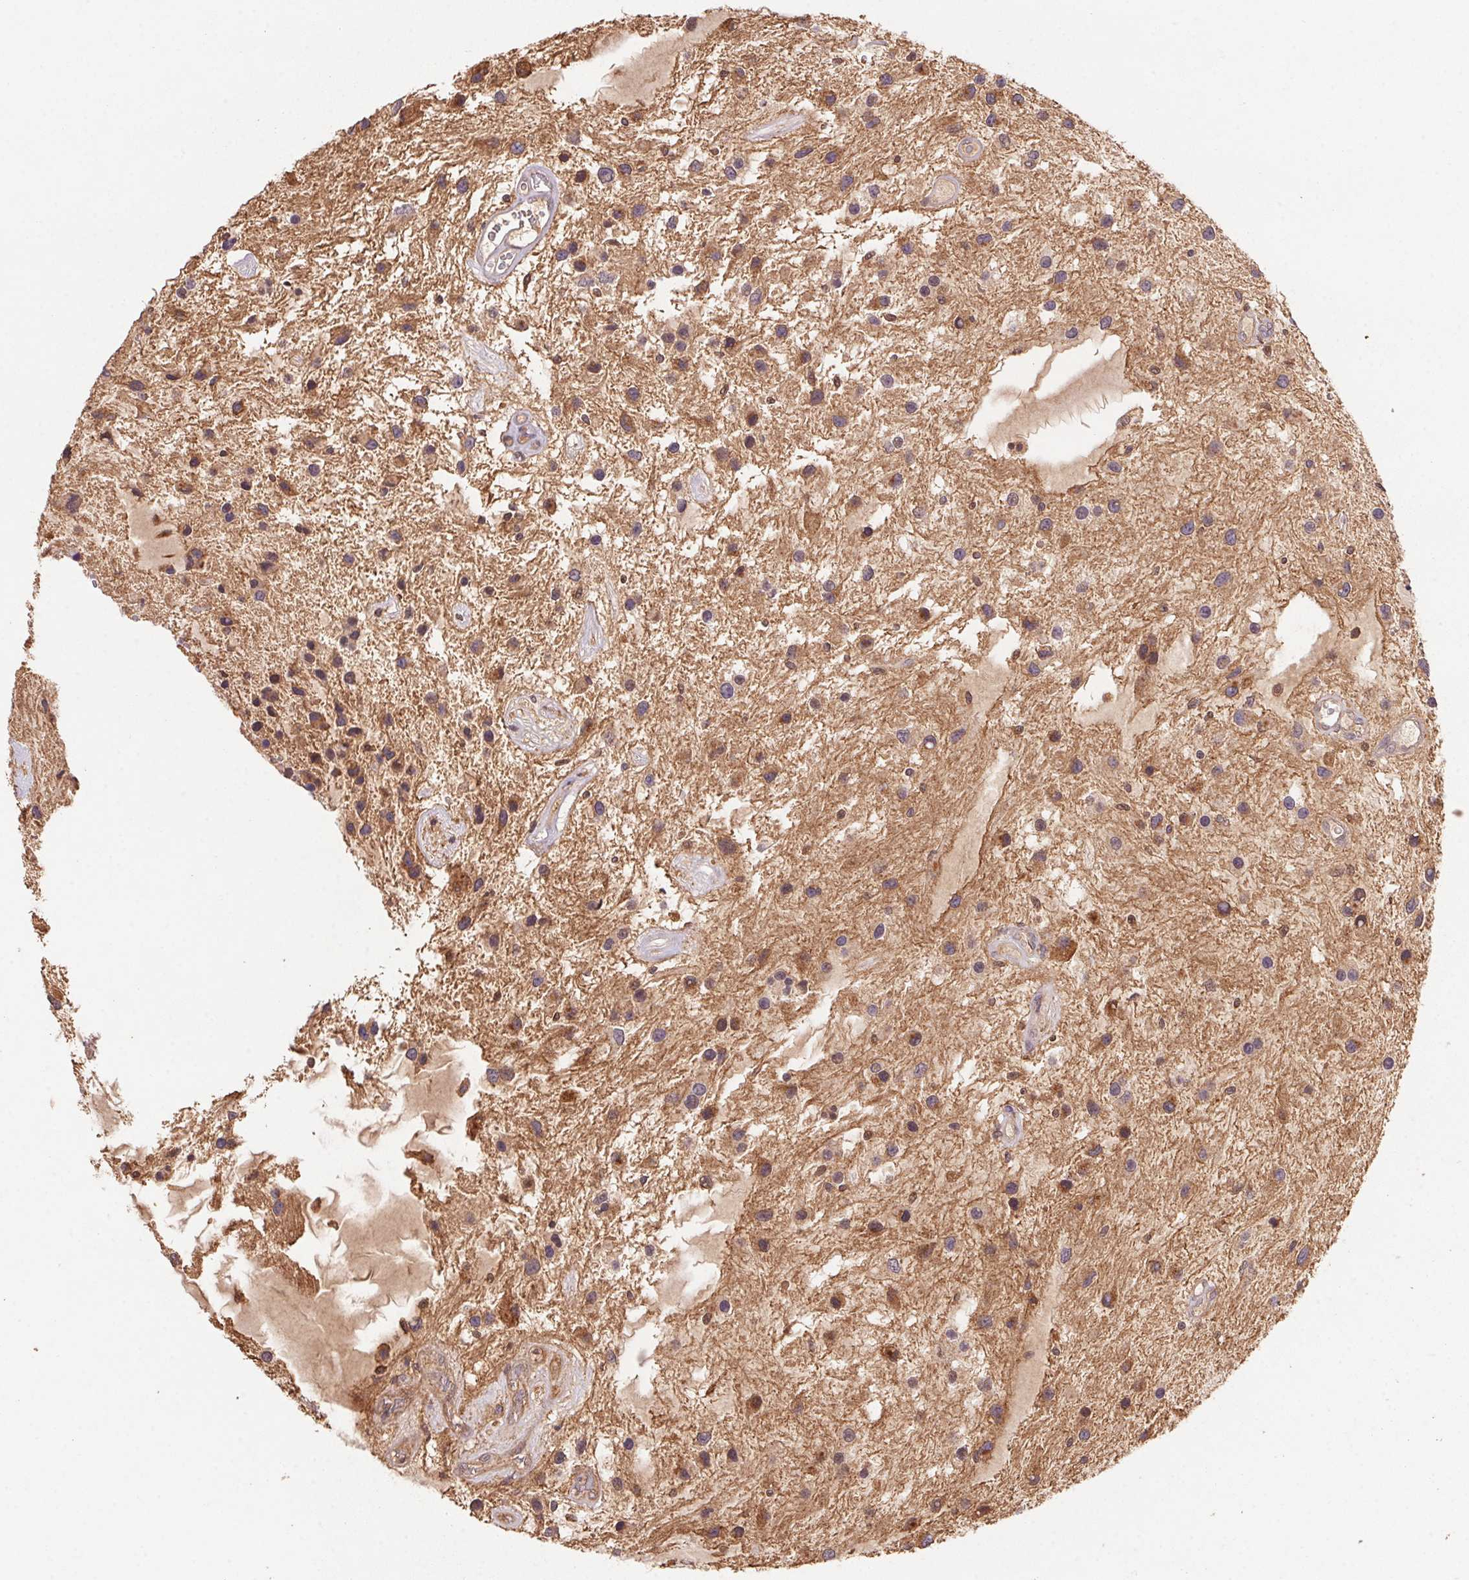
{"staining": {"intensity": "moderate", "quantity": "25%-75%", "location": "cytoplasmic/membranous"}, "tissue": "glioma", "cell_type": "Tumor cells", "image_type": "cancer", "snomed": [{"axis": "morphology", "description": "Glioma, malignant, Low grade"}, {"axis": "topography", "description": "Cerebellum"}], "caption": "High-magnification brightfield microscopy of glioma stained with DAB (brown) and counterstained with hematoxylin (blue). tumor cells exhibit moderate cytoplasmic/membranous positivity is present in approximately25%-75% of cells.", "gene": "SLC52A2", "patient": {"sex": "female", "age": 14}}